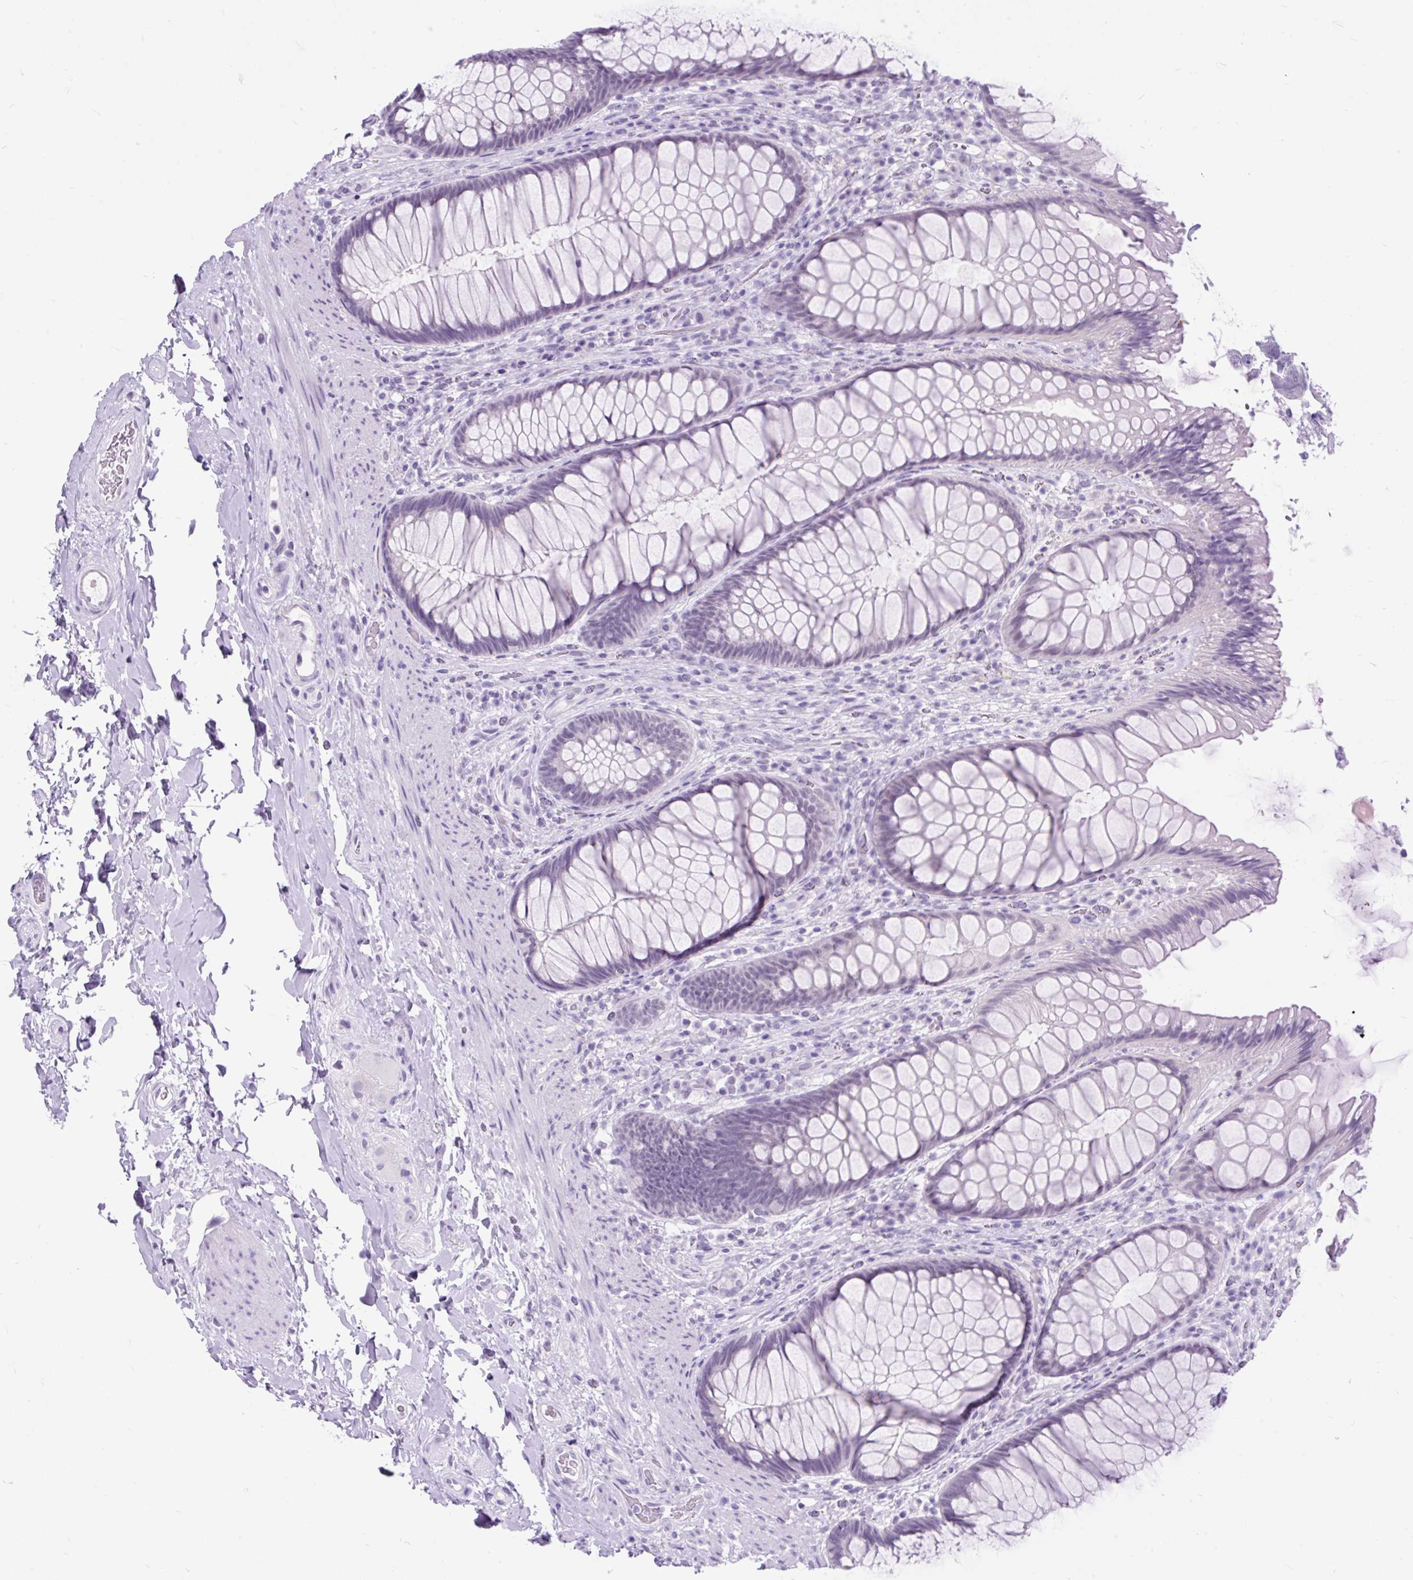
{"staining": {"intensity": "negative", "quantity": "none", "location": "none"}, "tissue": "rectum", "cell_type": "Glandular cells", "image_type": "normal", "snomed": [{"axis": "morphology", "description": "Normal tissue, NOS"}, {"axis": "topography", "description": "Rectum"}], "caption": "Photomicrograph shows no protein expression in glandular cells of normal rectum. (DAB (3,3'-diaminobenzidine) IHC with hematoxylin counter stain).", "gene": "SCGB1A1", "patient": {"sex": "male", "age": 53}}